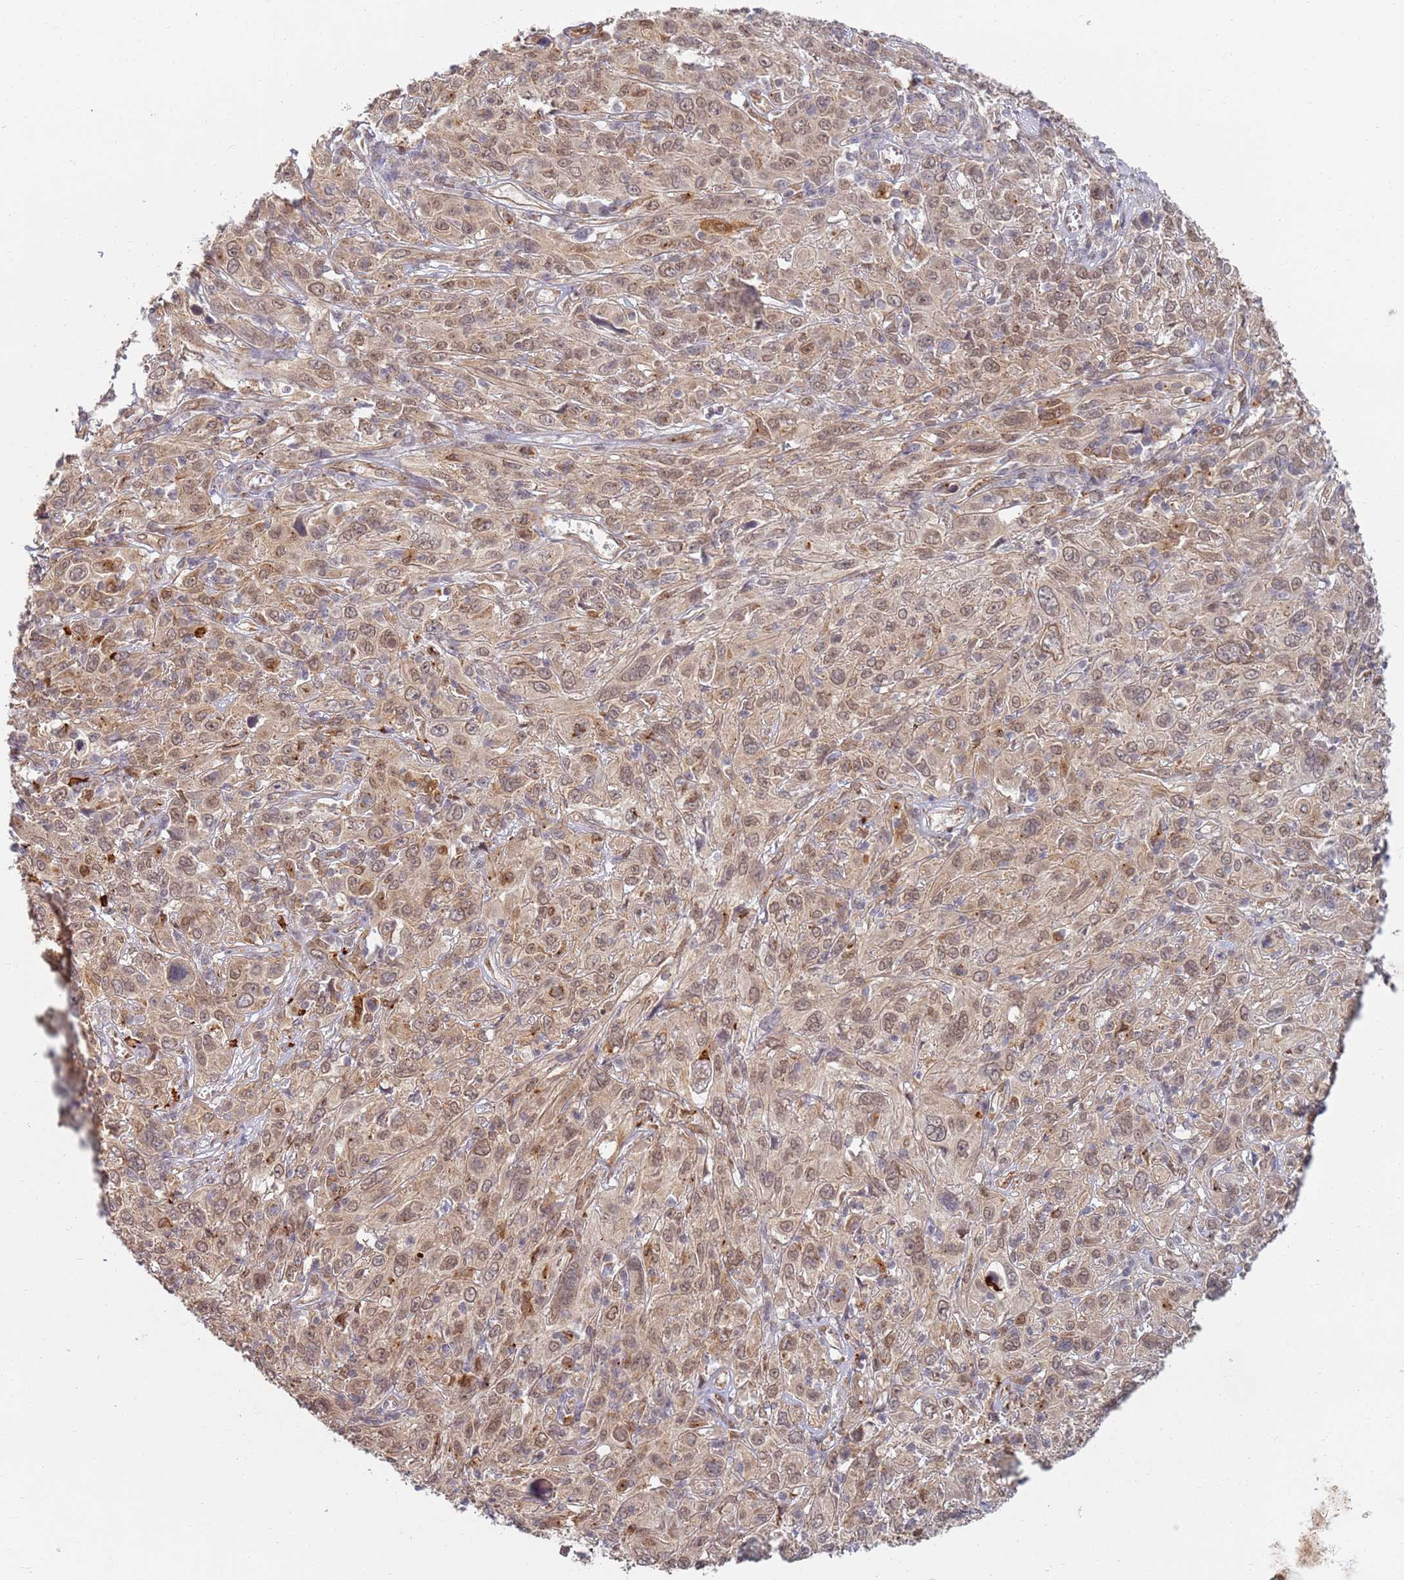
{"staining": {"intensity": "moderate", "quantity": ">75%", "location": "cytoplasmic/membranous,nuclear"}, "tissue": "cervical cancer", "cell_type": "Tumor cells", "image_type": "cancer", "snomed": [{"axis": "morphology", "description": "Squamous cell carcinoma, NOS"}, {"axis": "topography", "description": "Cervix"}], "caption": "High-power microscopy captured an immunohistochemistry image of cervical cancer, revealing moderate cytoplasmic/membranous and nuclear expression in about >75% of tumor cells. (DAB IHC with brightfield microscopy, high magnification).", "gene": "CEP170", "patient": {"sex": "female", "age": 46}}